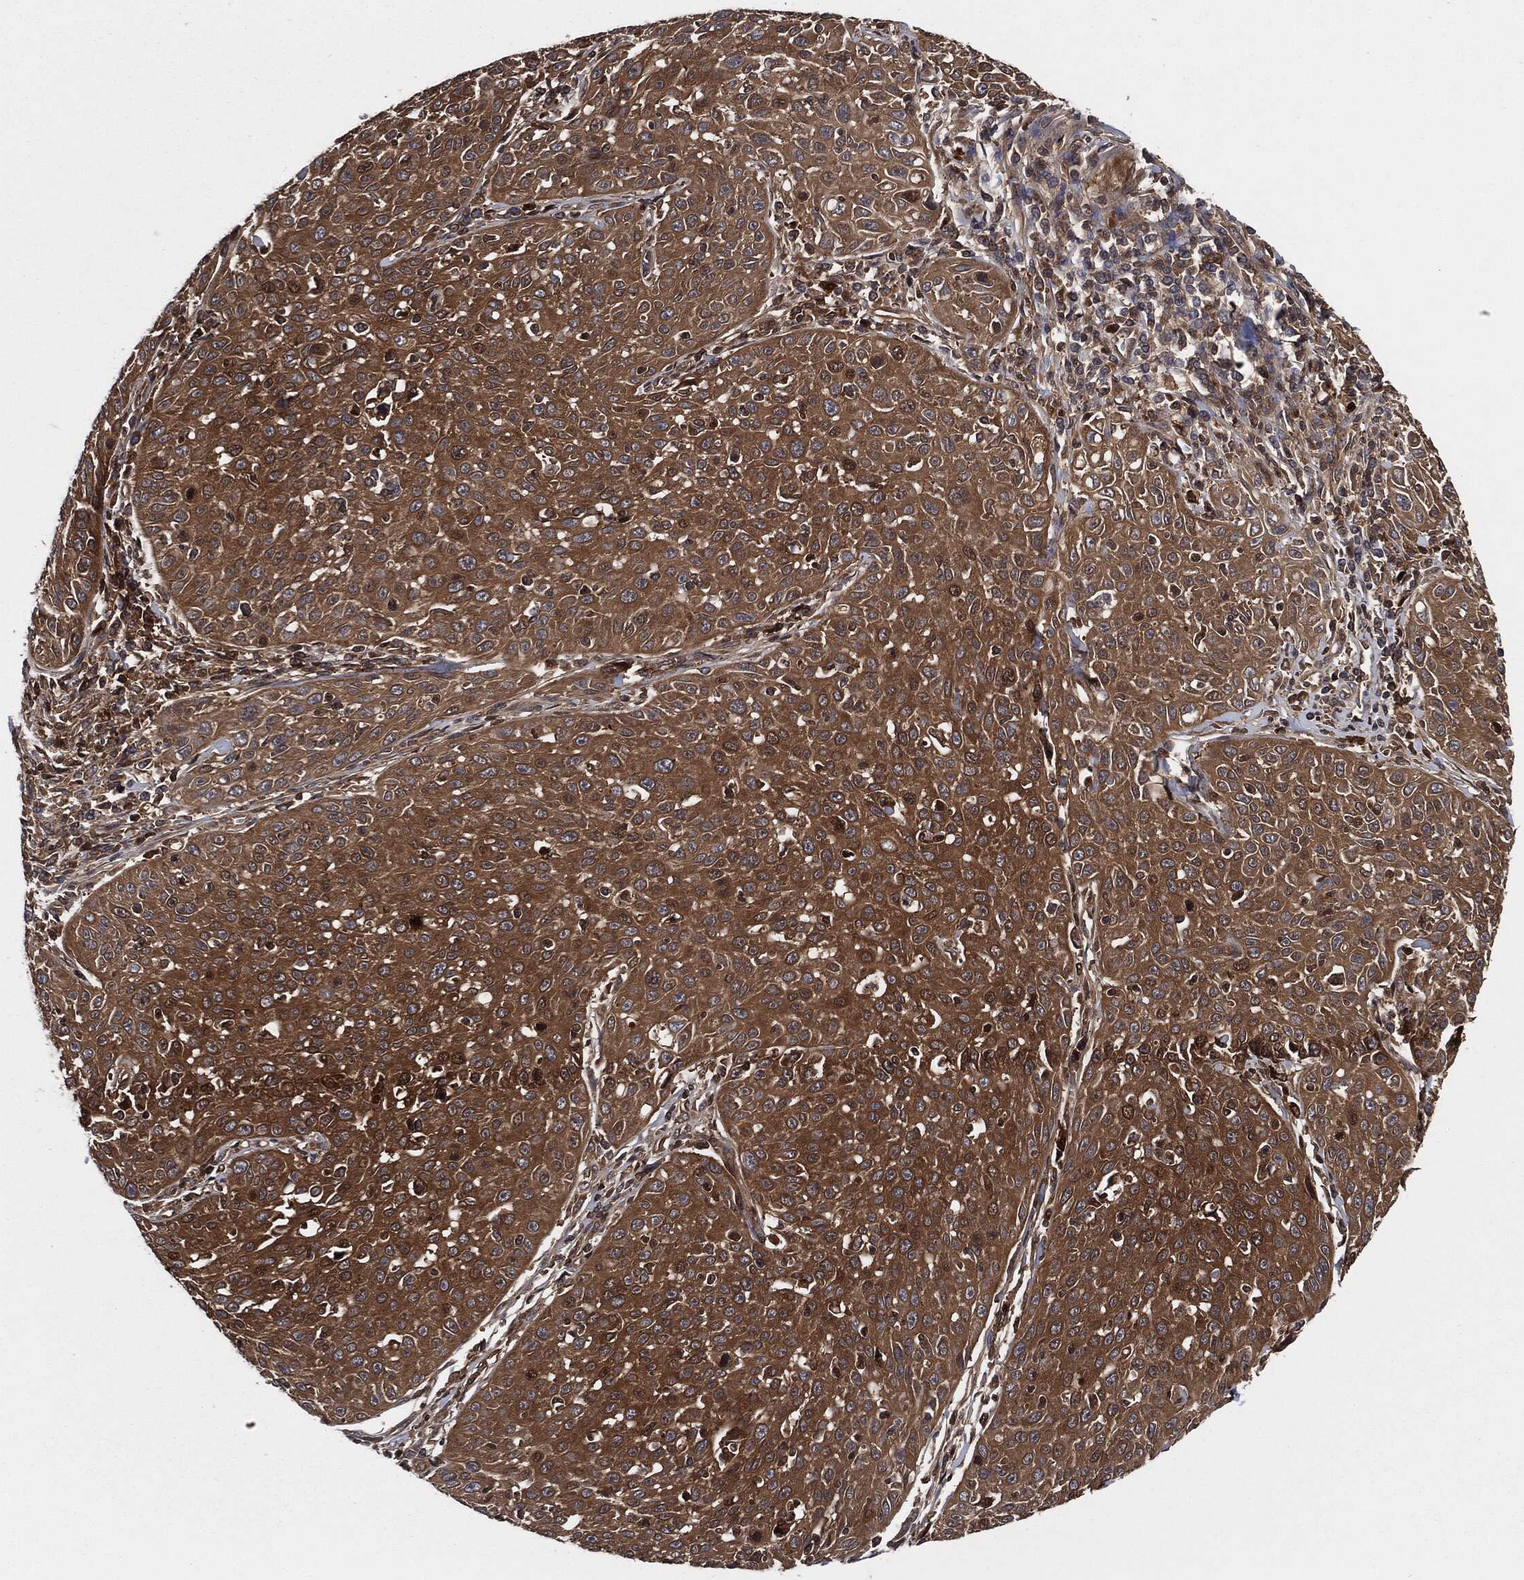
{"staining": {"intensity": "strong", "quantity": ">75%", "location": "cytoplasmic/membranous"}, "tissue": "cervical cancer", "cell_type": "Tumor cells", "image_type": "cancer", "snomed": [{"axis": "morphology", "description": "Squamous cell carcinoma, NOS"}, {"axis": "topography", "description": "Cervix"}], "caption": "Human cervical cancer (squamous cell carcinoma) stained for a protein (brown) shows strong cytoplasmic/membranous positive staining in about >75% of tumor cells.", "gene": "XPNPEP1", "patient": {"sex": "female", "age": 26}}